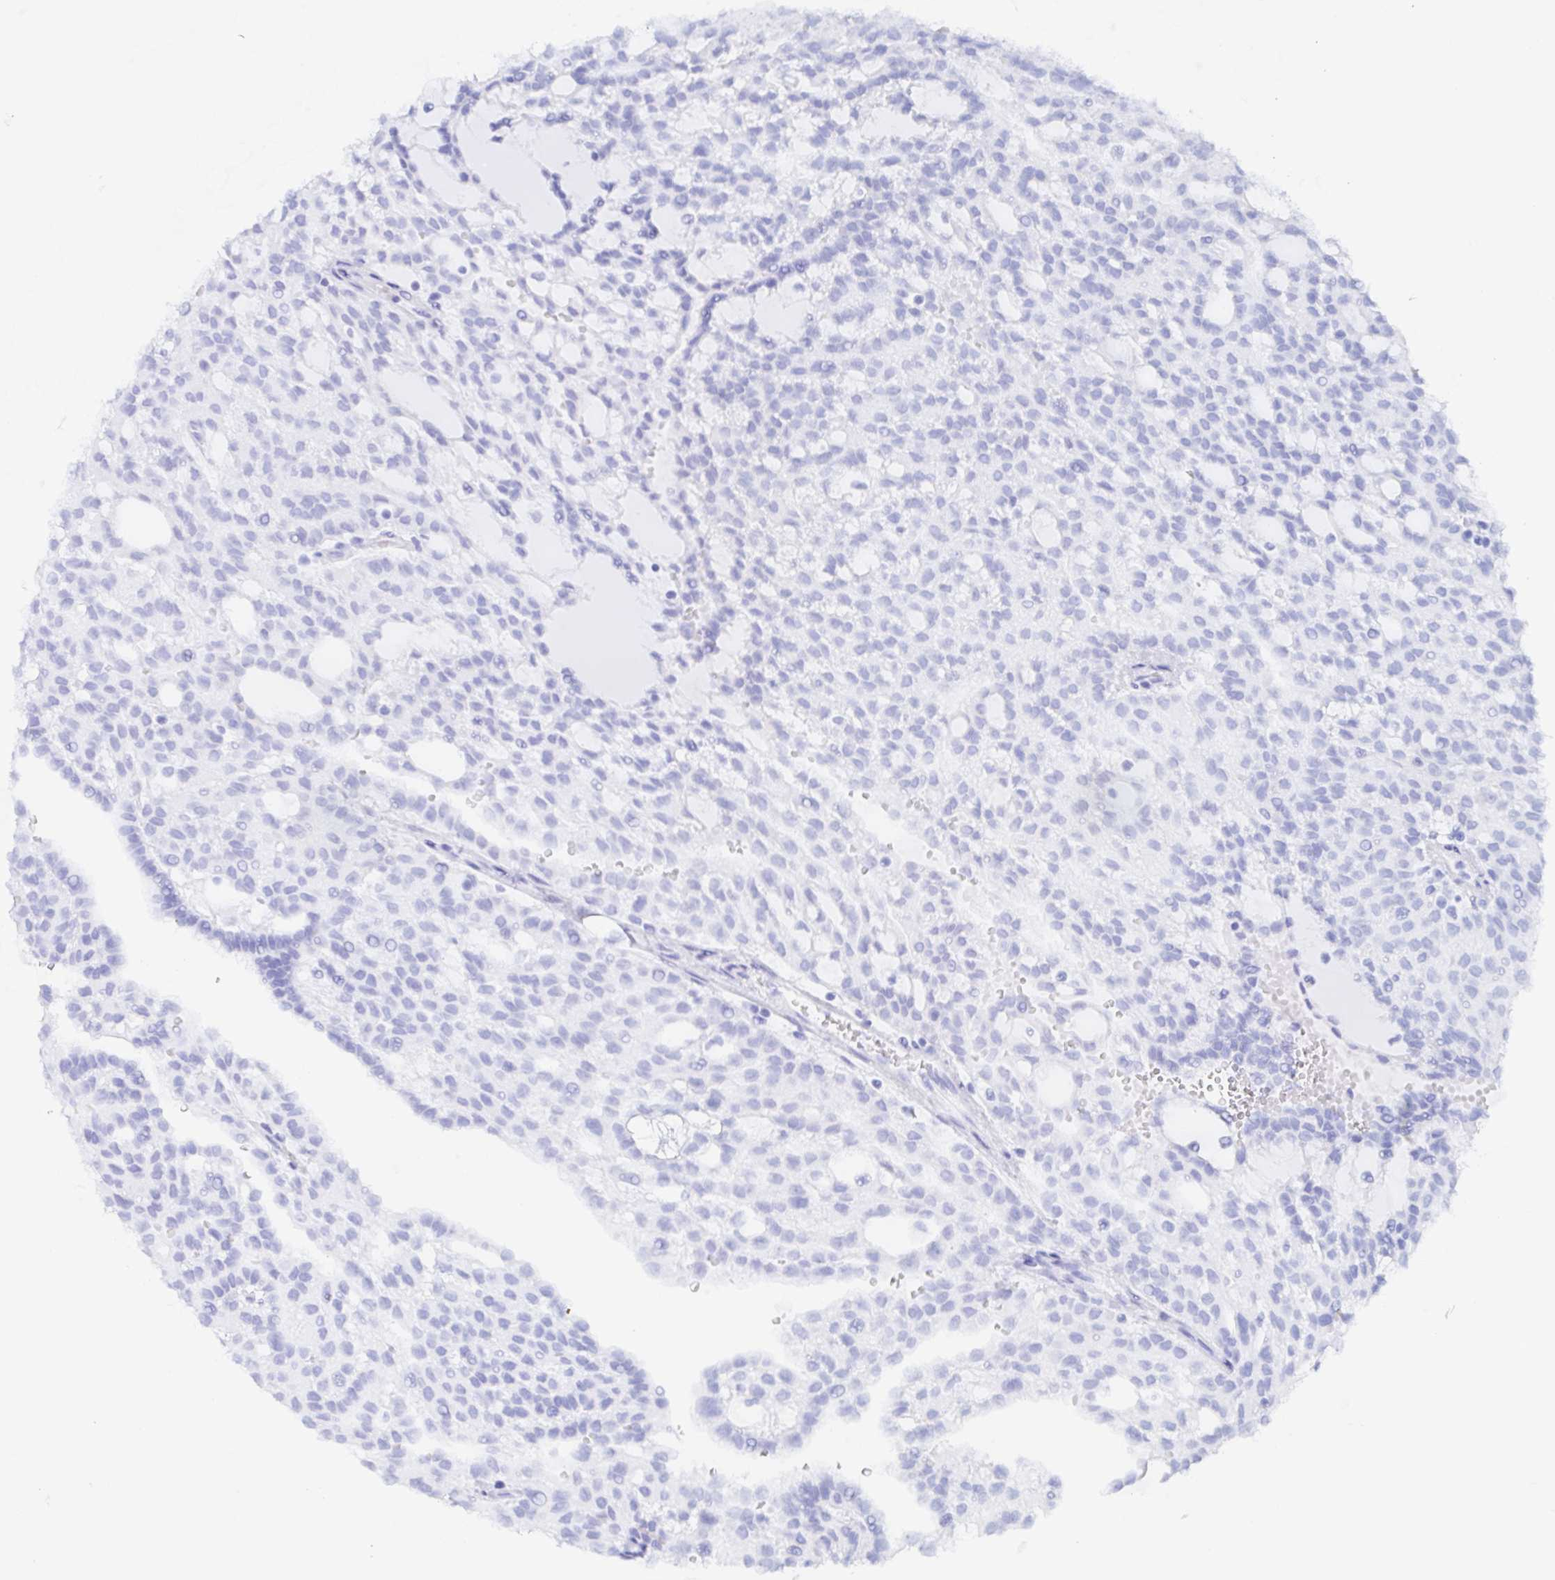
{"staining": {"intensity": "negative", "quantity": "none", "location": "none"}, "tissue": "renal cancer", "cell_type": "Tumor cells", "image_type": "cancer", "snomed": [{"axis": "morphology", "description": "Adenocarcinoma, NOS"}, {"axis": "topography", "description": "Kidney"}], "caption": "Renal cancer was stained to show a protein in brown. There is no significant expression in tumor cells.", "gene": "POU2F3", "patient": {"sex": "male", "age": 63}}